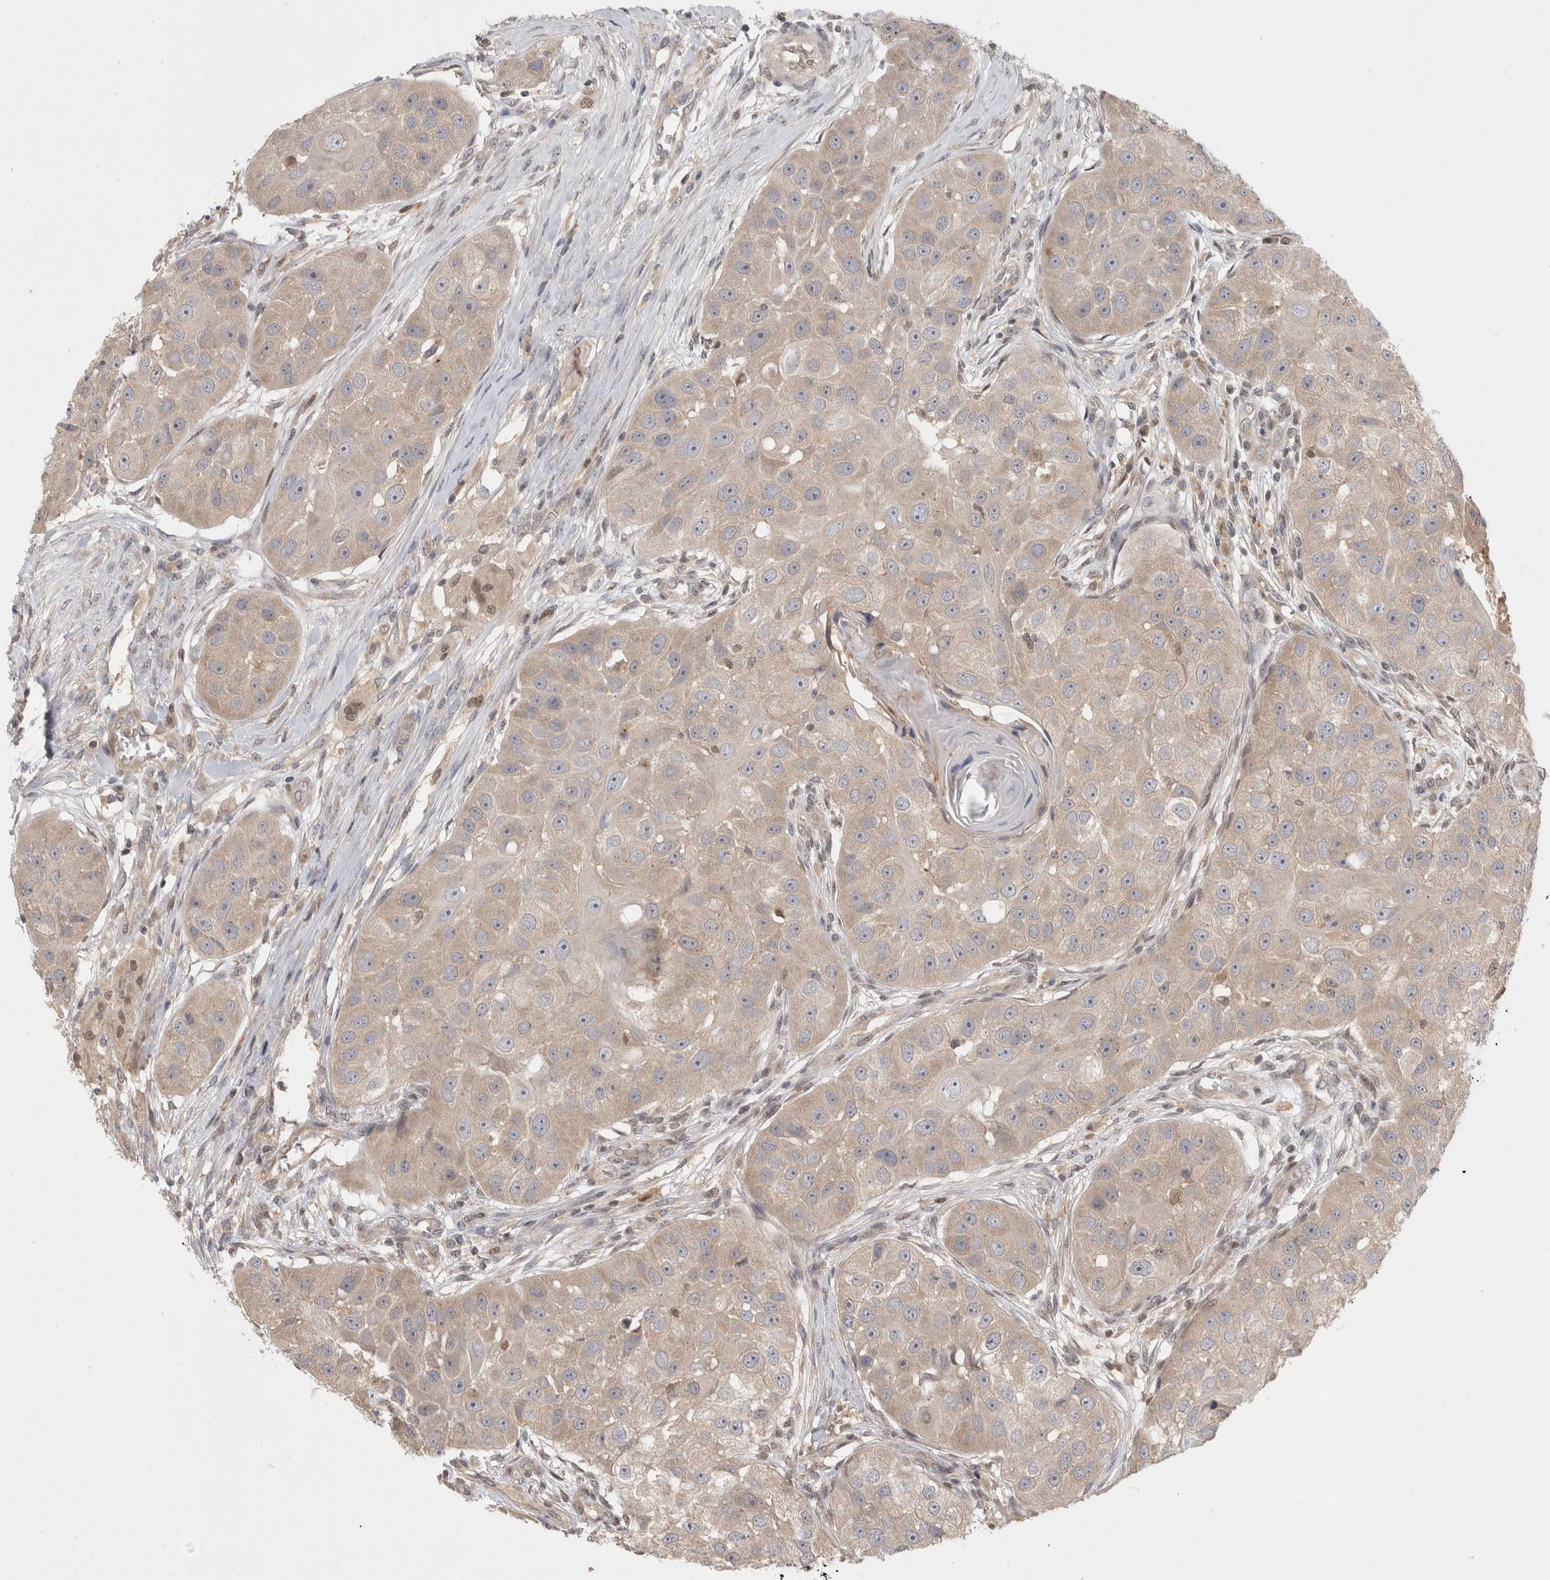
{"staining": {"intensity": "weak", "quantity": "25%-75%", "location": "cytoplasmic/membranous"}, "tissue": "head and neck cancer", "cell_type": "Tumor cells", "image_type": "cancer", "snomed": [{"axis": "morphology", "description": "Normal tissue, NOS"}, {"axis": "morphology", "description": "Squamous cell carcinoma, NOS"}, {"axis": "topography", "description": "Skeletal muscle"}, {"axis": "topography", "description": "Head-Neck"}], "caption": "Head and neck cancer (squamous cell carcinoma) tissue exhibits weak cytoplasmic/membranous positivity in approximately 25%-75% of tumor cells", "gene": "PIGP", "patient": {"sex": "male", "age": 51}}